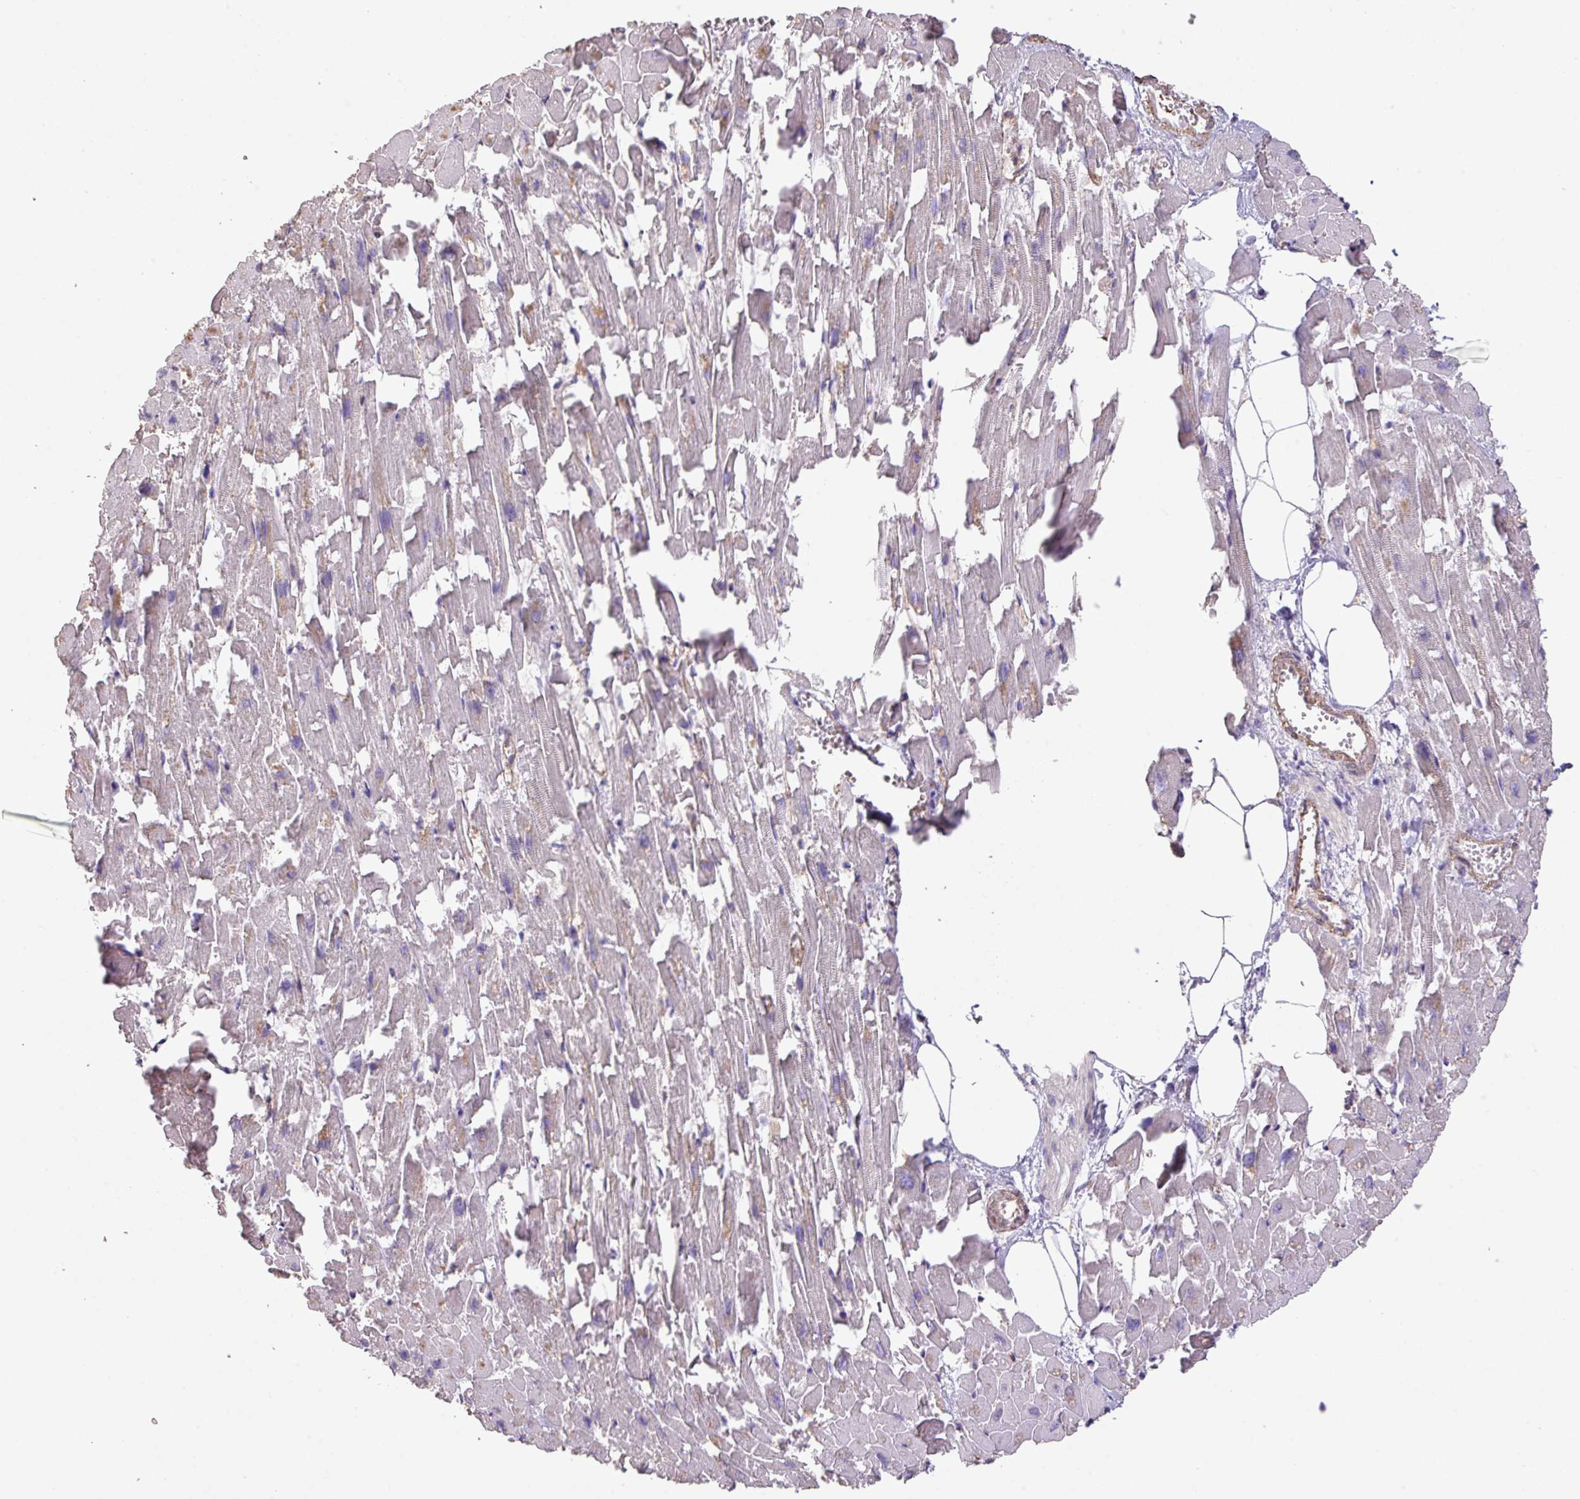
{"staining": {"intensity": "negative", "quantity": "none", "location": "none"}, "tissue": "heart muscle", "cell_type": "Cardiomyocytes", "image_type": "normal", "snomed": [{"axis": "morphology", "description": "Normal tissue, NOS"}, {"axis": "topography", "description": "Heart"}], "caption": "This is a histopathology image of immunohistochemistry staining of unremarkable heart muscle, which shows no staining in cardiomyocytes. (Brightfield microscopy of DAB (3,3'-diaminobenzidine) immunohistochemistry (IHC) at high magnification).", "gene": "CALML4", "patient": {"sex": "female", "age": 64}}